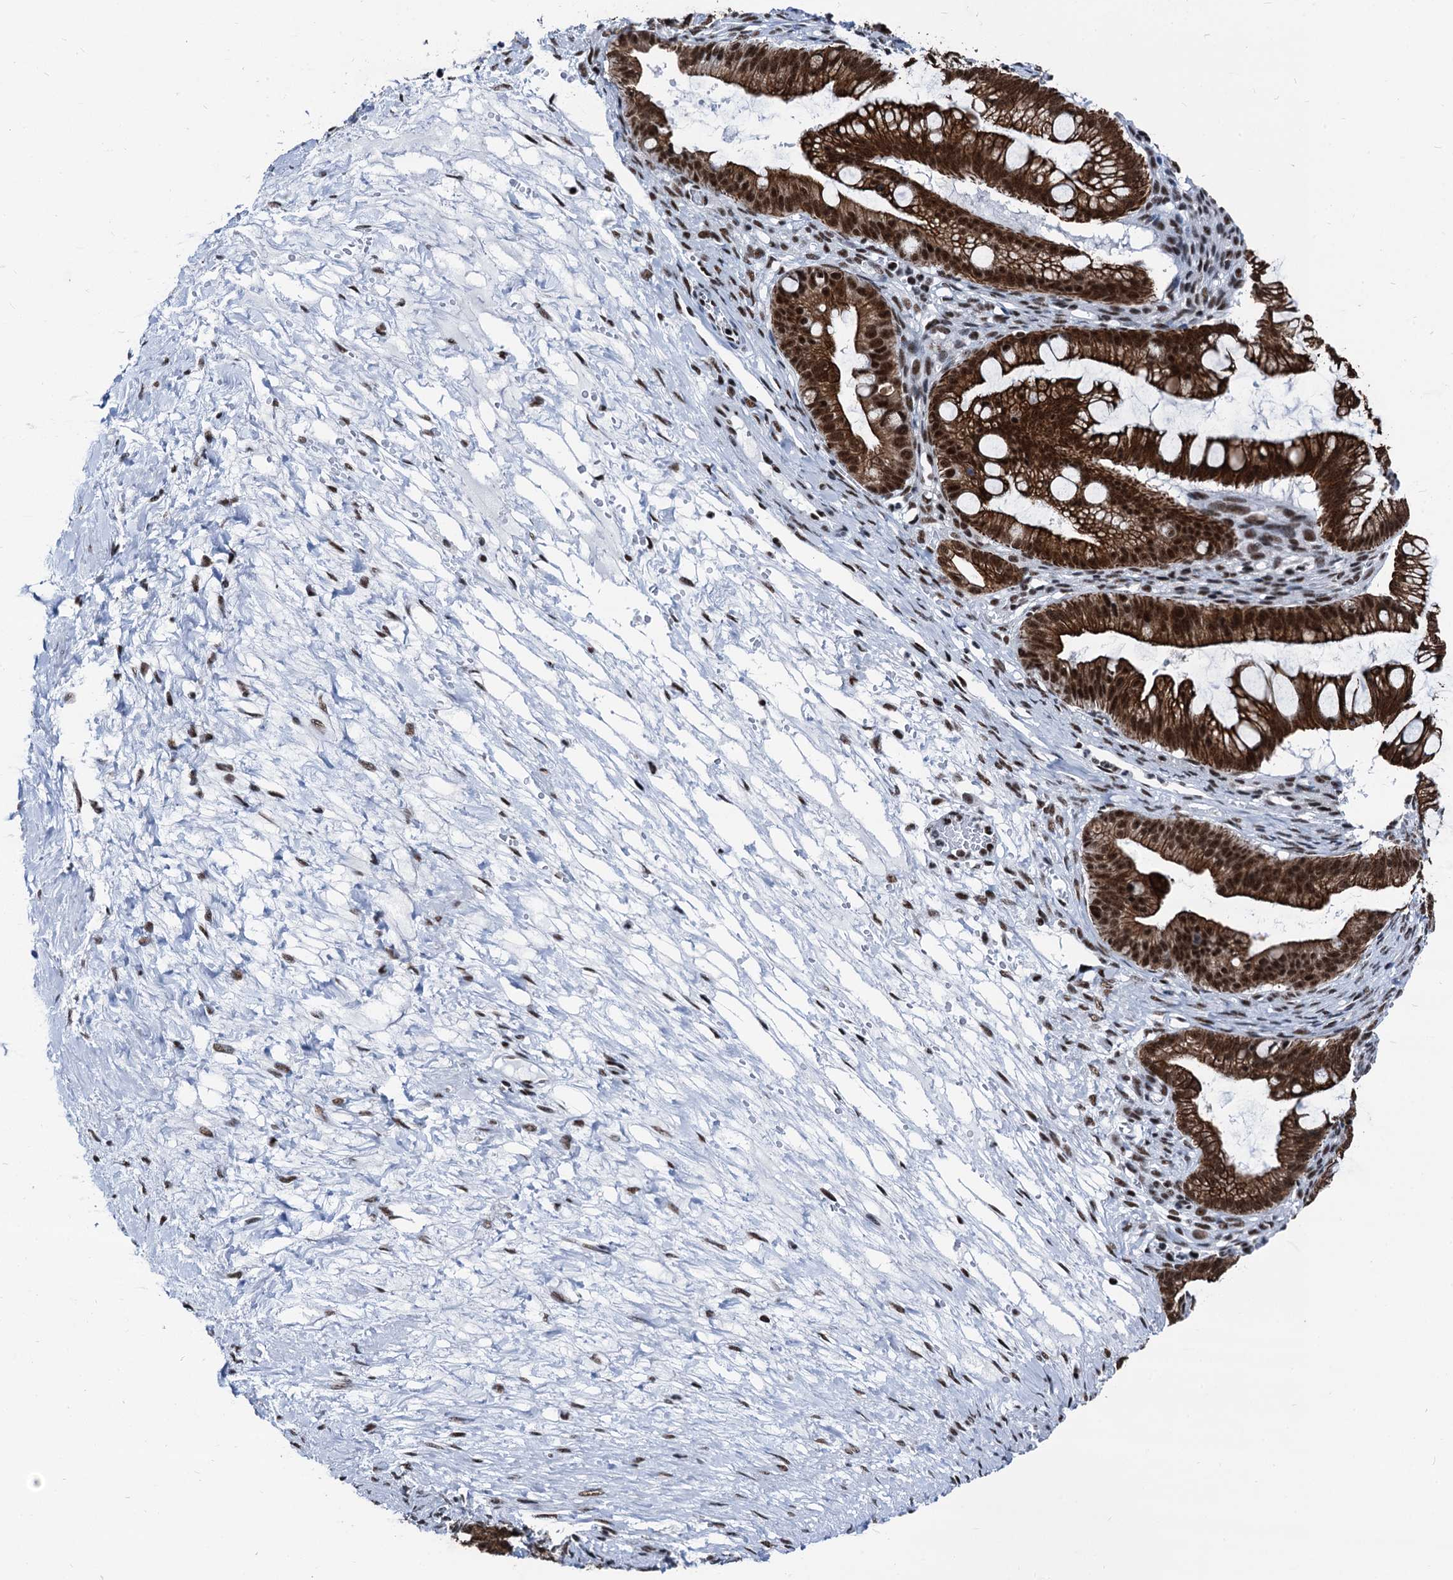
{"staining": {"intensity": "strong", "quantity": ">75%", "location": "cytoplasmic/membranous,nuclear"}, "tissue": "ovarian cancer", "cell_type": "Tumor cells", "image_type": "cancer", "snomed": [{"axis": "morphology", "description": "Cystadenocarcinoma, mucinous, NOS"}, {"axis": "topography", "description": "Ovary"}], "caption": "Immunohistochemistry staining of mucinous cystadenocarcinoma (ovarian), which shows high levels of strong cytoplasmic/membranous and nuclear positivity in approximately >75% of tumor cells indicating strong cytoplasmic/membranous and nuclear protein expression. The staining was performed using DAB (brown) for protein detection and nuclei were counterstained in hematoxylin (blue).", "gene": "DDX23", "patient": {"sex": "female", "age": 73}}